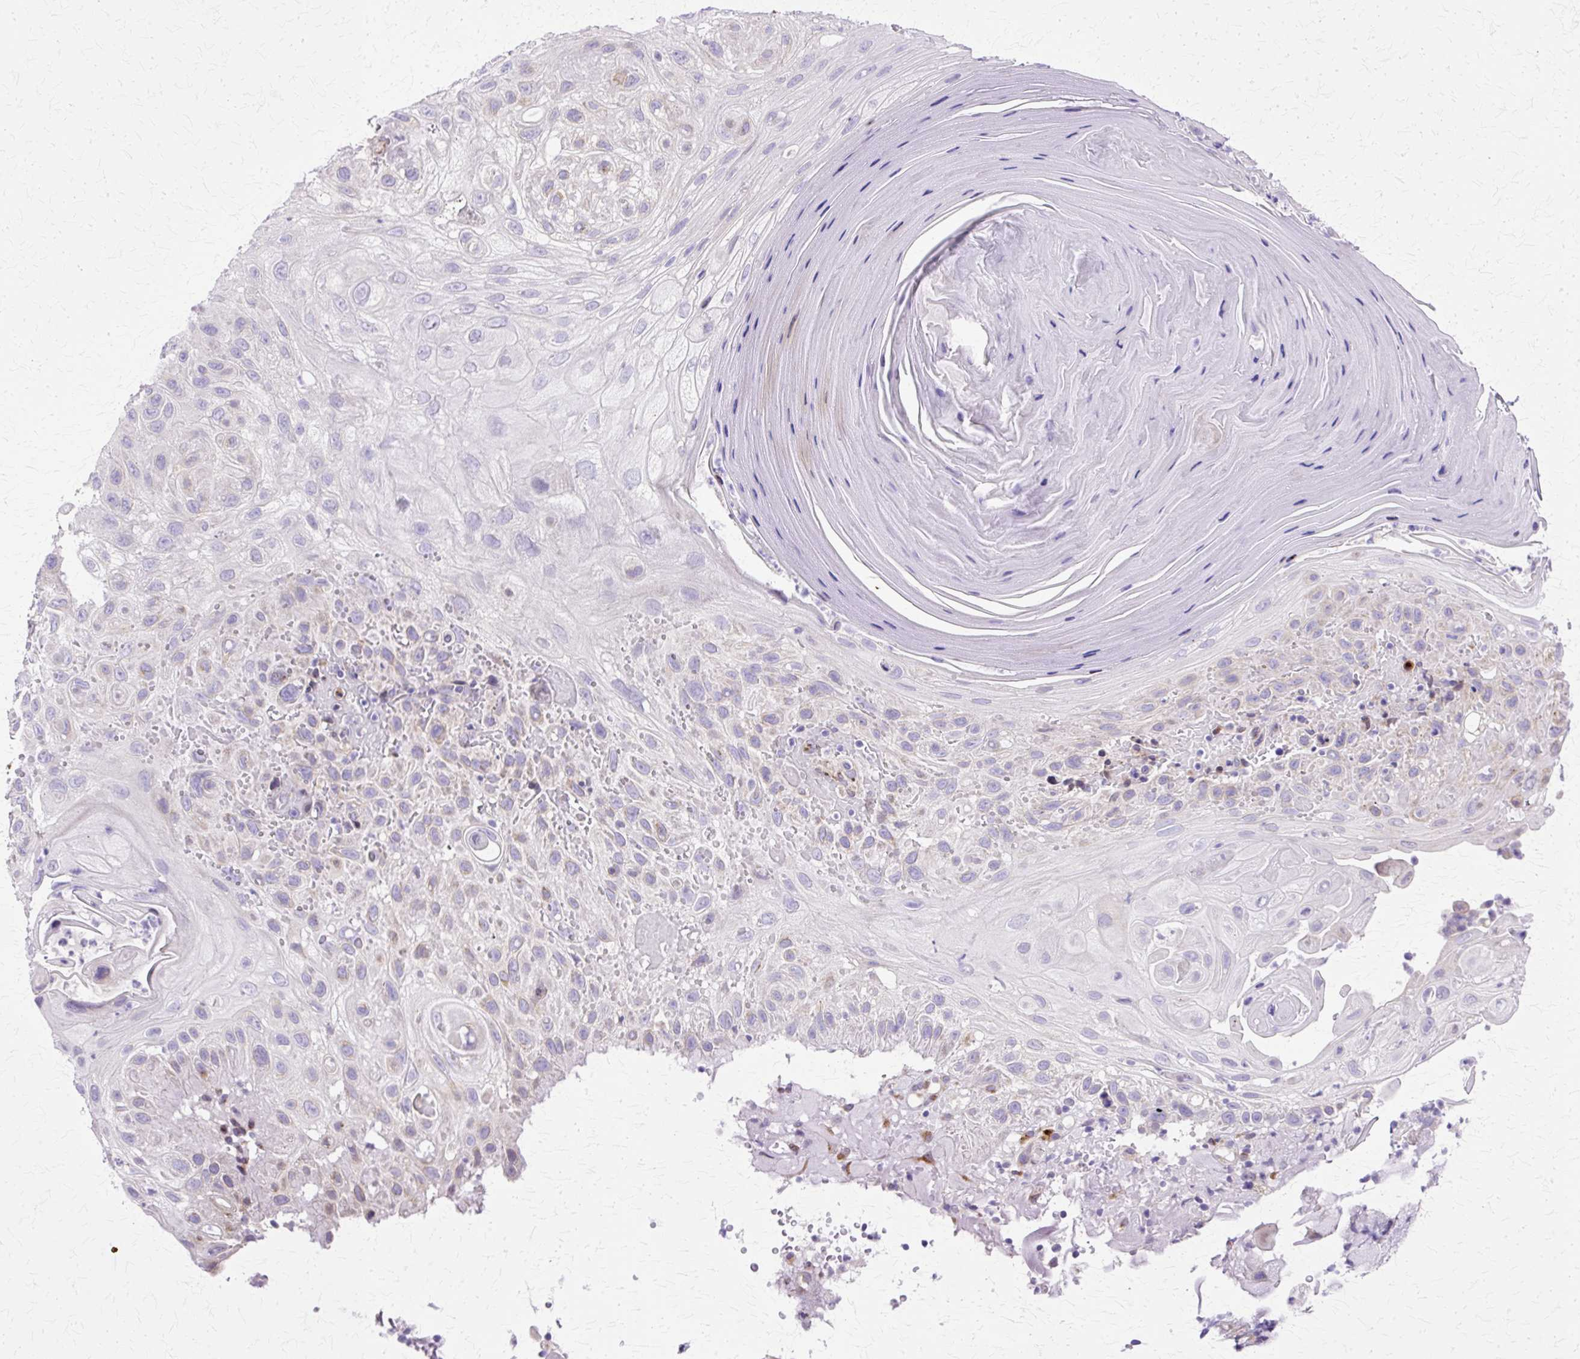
{"staining": {"intensity": "negative", "quantity": "none", "location": "none"}, "tissue": "skin cancer", "cell_type": "Tumor cells", "image_type": "cancer", "snomed": [{"axis": "morphology", "description": "Normal tissue, NOS"}, {"axis": "morphology", "description": "Squamous cell carcinoma, NOS"}, {"axis": "topography", "description": "Skin"}], "caption": "This micrograph is of skin cancer stained with immunohistochemistry to label a protein in brown with the nuclei are counter-stained blue. There is no positivity in tumor cells.", "gene": "TBC1D3G", "patient": {"sex": "female", "age": 96}}